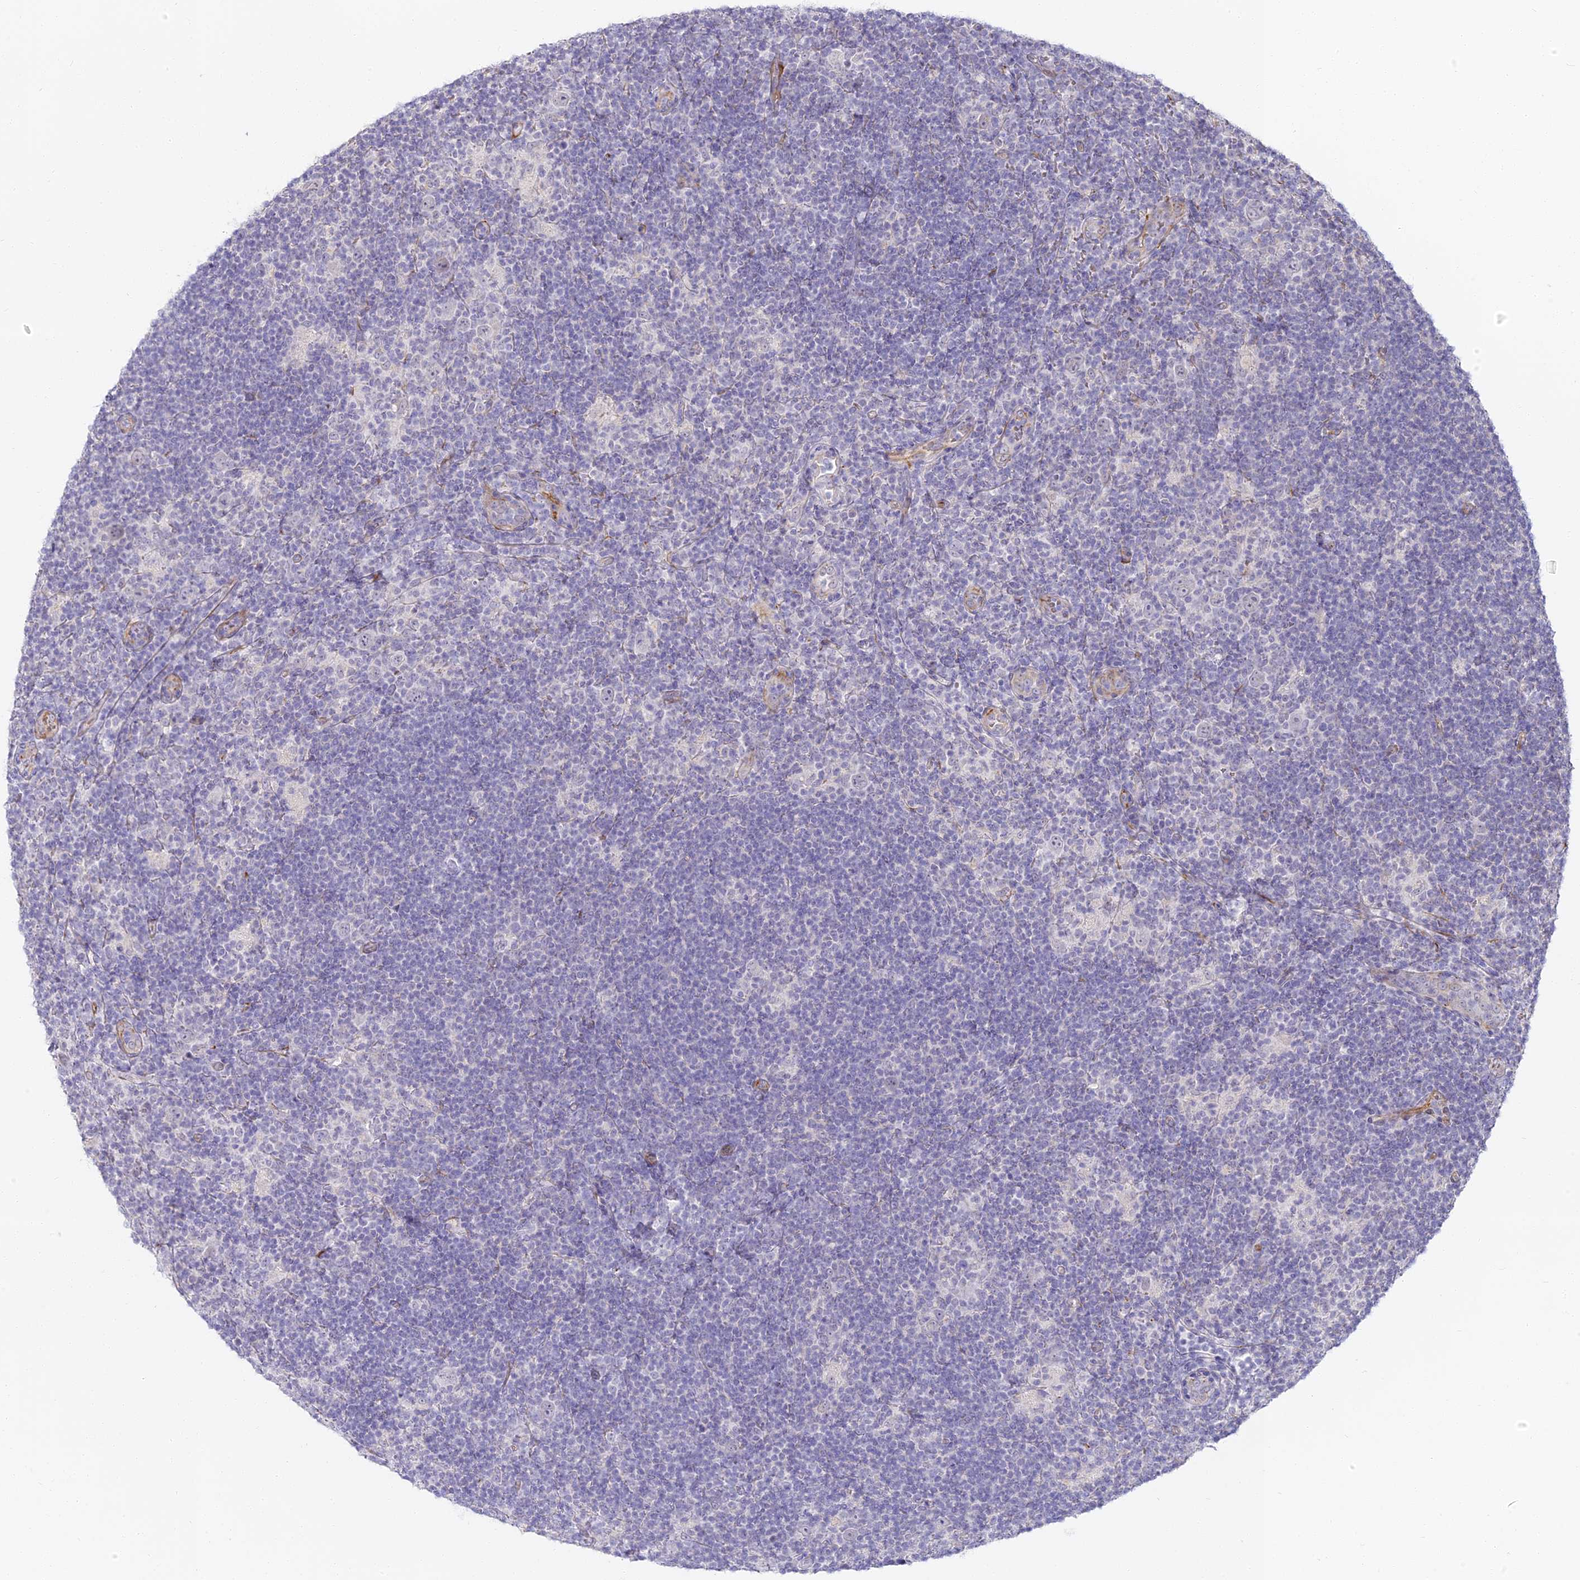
{"staining": {"intensity": "negative", "quantity": "none", "location": "none"}, "tissue": "lymphoma", "cell_type": "Tumor cells", "image_type": "cancer", "snomed": [{"axis": "morphology", "description": "Hodgkin's disease, NOS"}, {"axis": "topography", "description": "Lymph node"}], "caption": "Lymphoma was stained to show a protein in brown. There is no significant positivity in tumor cells.", "gene": "ALPG", "patient": {"sex": "female", "age": 57}}